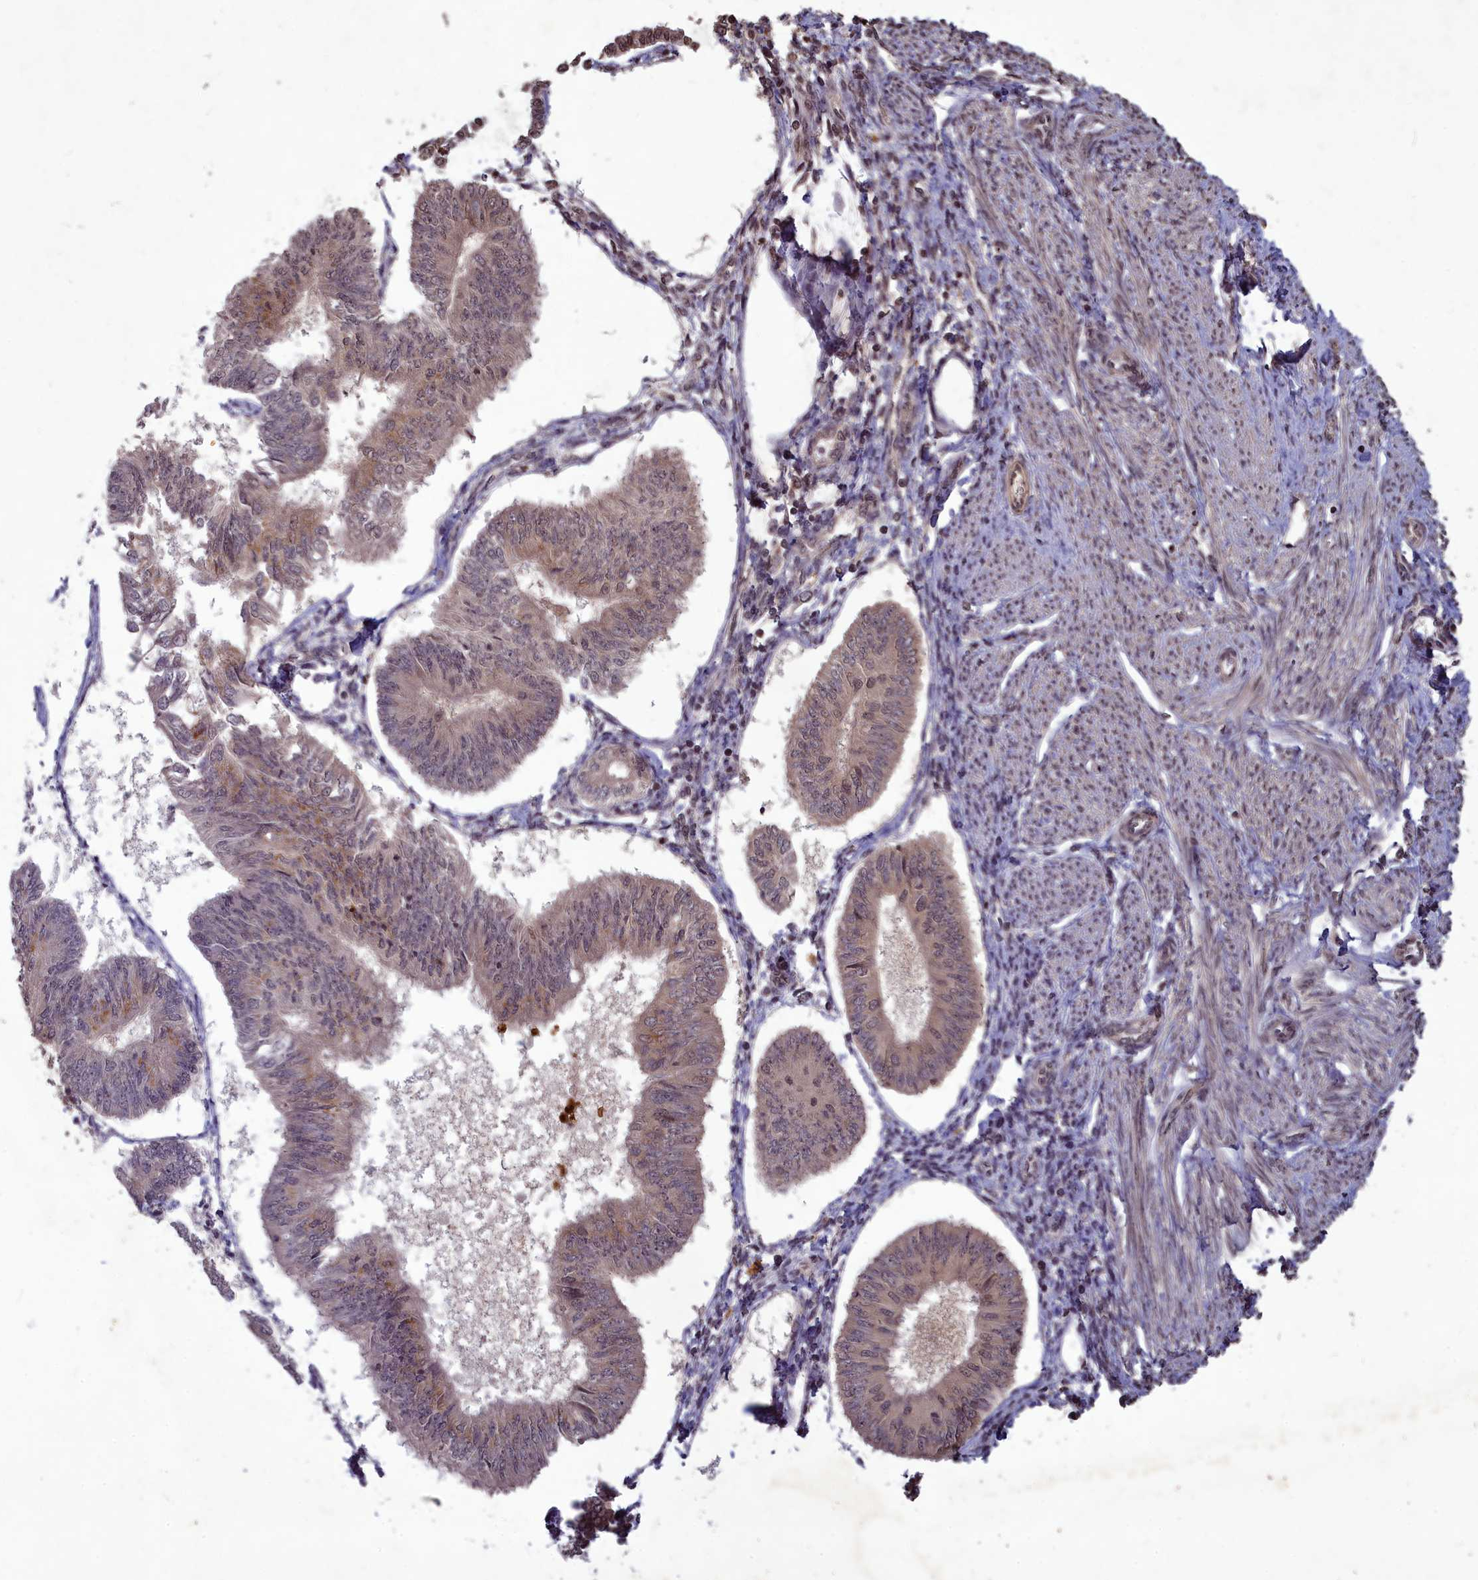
{"staining": {"intensity": "moderate", "quantity": "<25%", "location": "cytoplasmic/membranous"}, "tissue": "endometrial cancer", "cell_type": "Tumor cells", "image_type": "cancer", "snomed": [{"axis": "morphology", "description": "Adenocarcinoma, NOS"}, {"axis": "topography", "description": "Endometrium"}], "caption": "IHC histopathology image of neoplastic tissue: endometrial adenocarcinoma stained using immunohistochemistry (IHC) displays low levels of moderate protein expression localized specifically in the cytoplasmic/membranous of tumor cells, appearing as a cytoplasmic/membranous brown color.", "gene": "SRMS", "patient": {"sex": "female", "age": 58}}